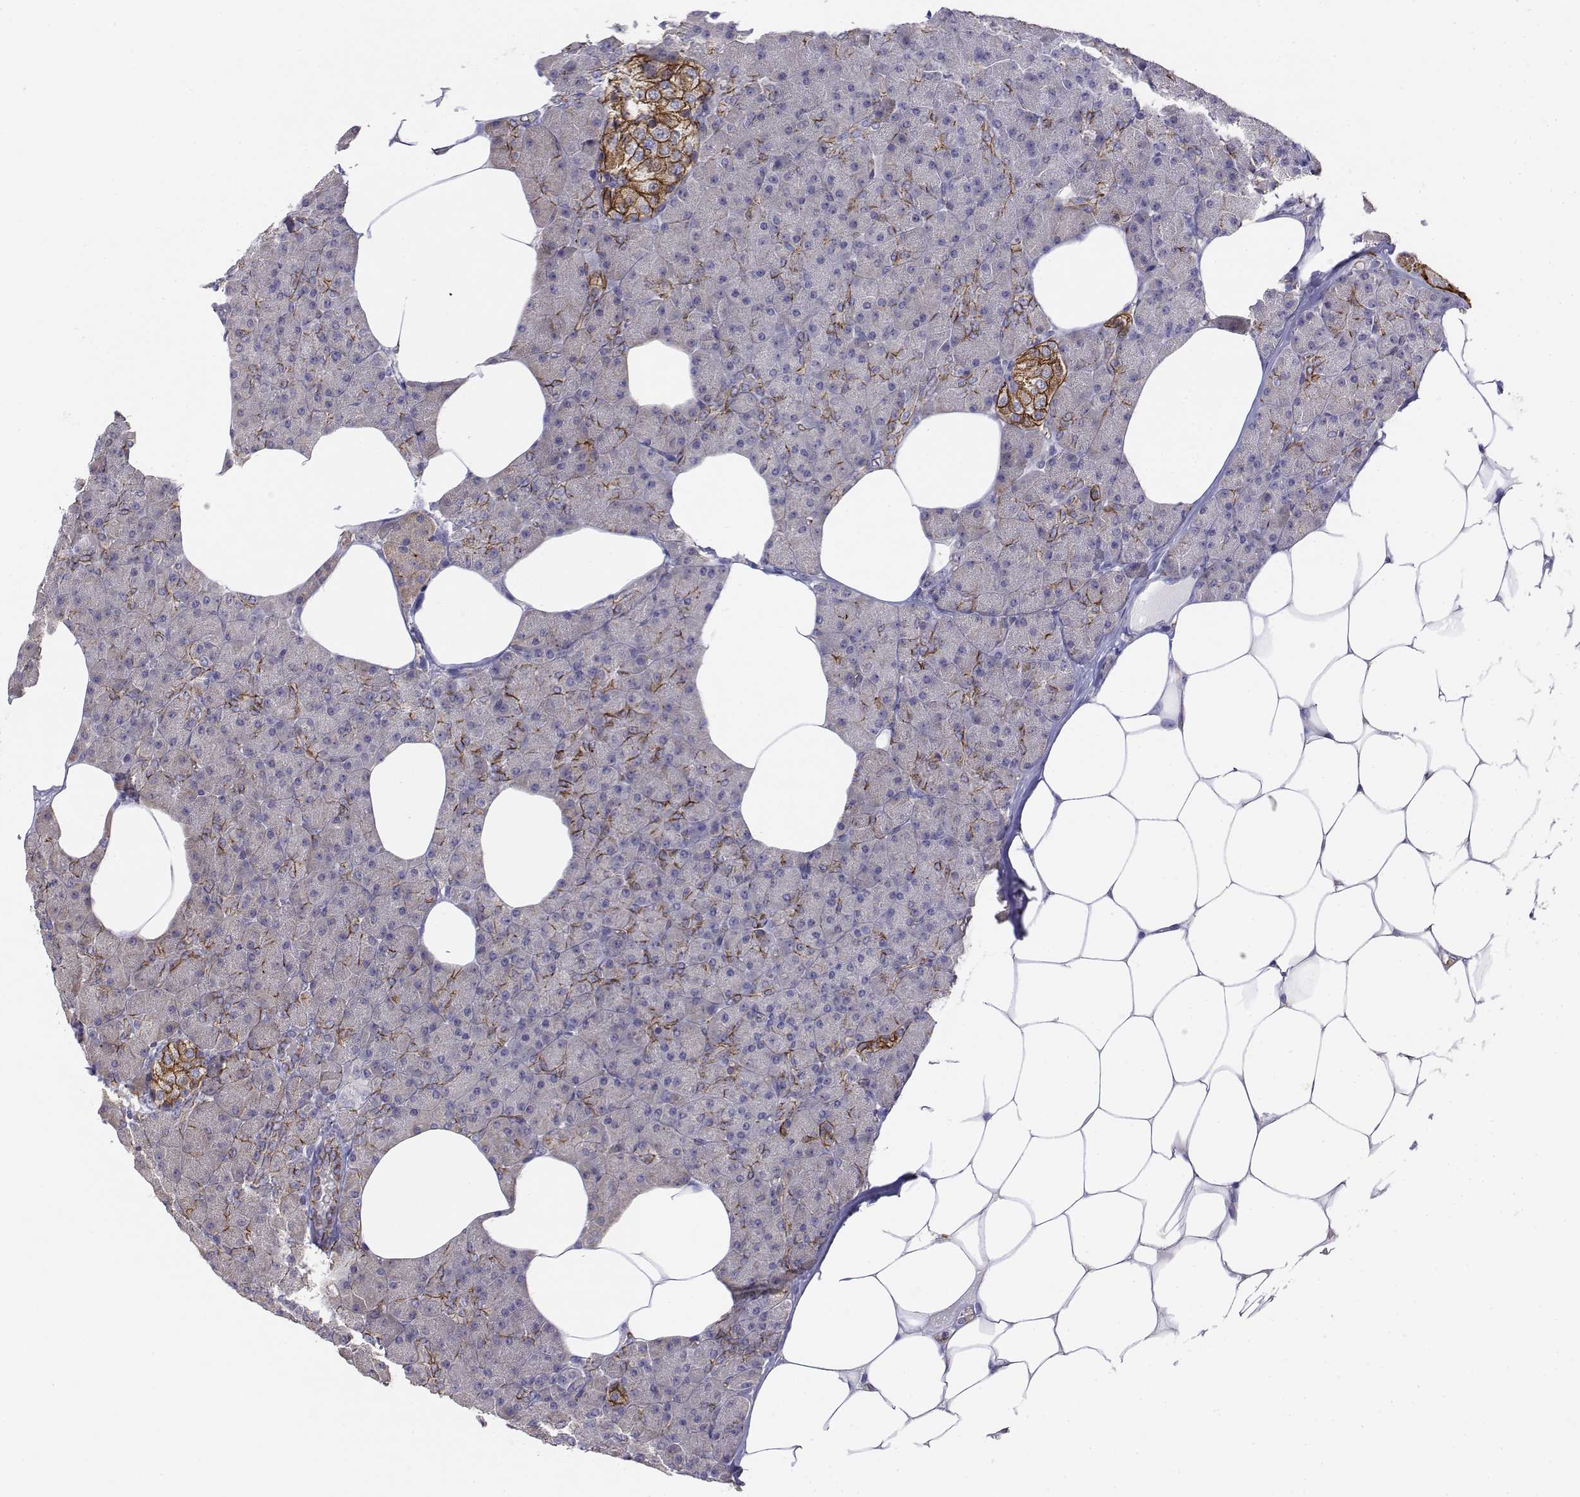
{"staining": {"intensity": "strong", "quantity": "<25%", "location": "cytoplasmic/membranous"}, "tissue": "pancreas", "cell_type": "Exocrine glandular cells", "image_type": "normal", "snomed": [{"axis": "morphology", "description": "Normal tissue, NOS"}, {"axis": "topography", "description": "Pancreas"}], "caption": "Protein positivity by immunohistochemistry (IHC) exhibits strong cytoplasmic/membranous positivity in approximately <25% of exocrine glandular cells in normal pancreas.", "gene": "CADM1", "patient": {"sex": "female", "age": 45}}